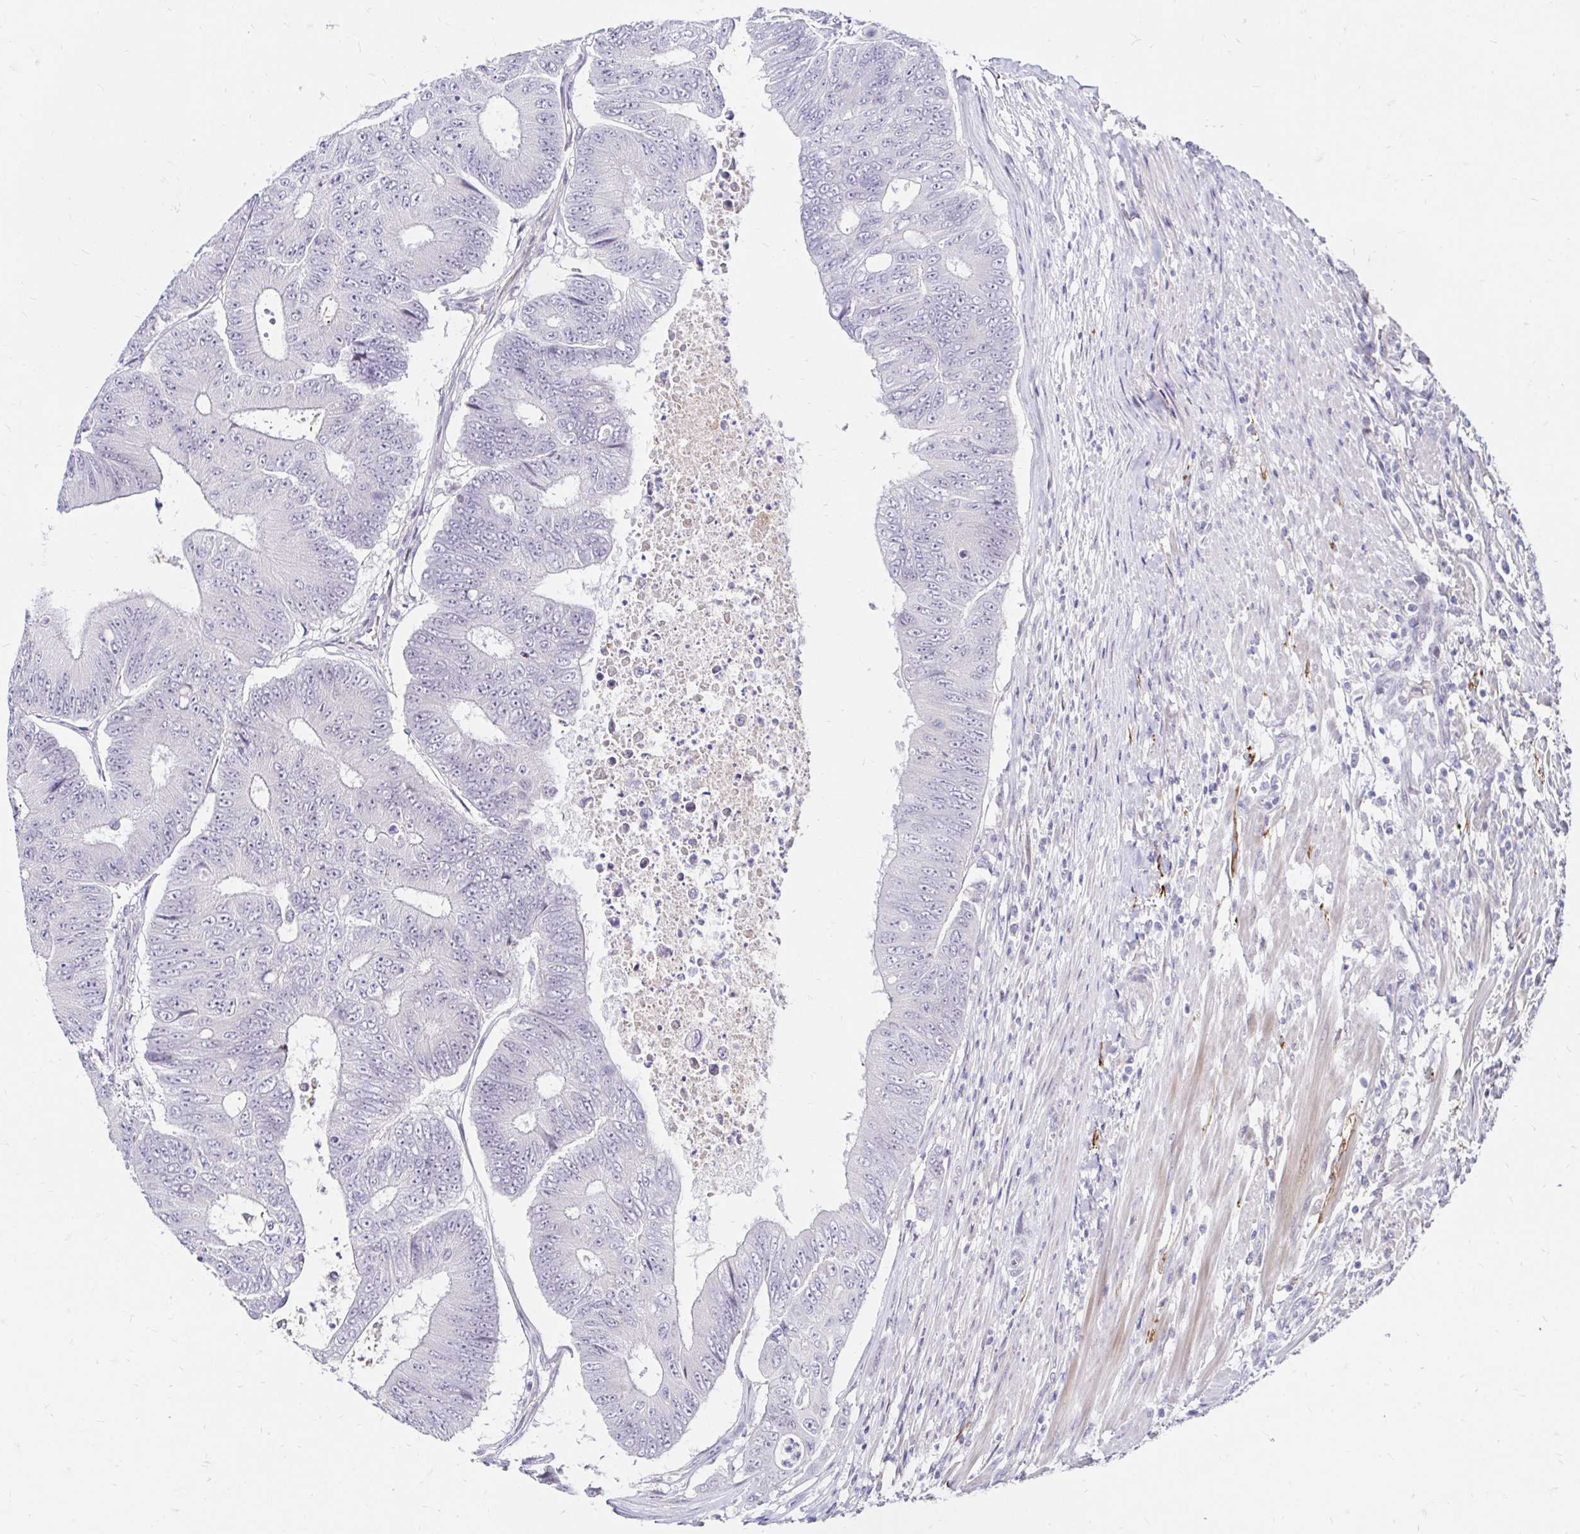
{"staining": {"intensity": "negative", "quantity": "none", "location": "none"}, "tissue": "colorectal cancer", "cell_type": "Tumor cells", "image_type": "cancer", "snomed": [{"axis": "morphology", "description": "Adenocarcinoma, NOS"}, {"axis": "topography", "description": "Colon"}], "caption": "High magnification brightfield microscopy of colorectal cancer (adenocarcinoma) stained with DAB (3,3'-diaminobenzidine) (brown) and counterstained with hematoxylin (blue): tumor cells show no significant staining. The staining was performed using DAB (3,3'-diaminobenzidine) to visualize the protein expression in brown, while the nuclei were stained in blue with hematoxylin (Magnification: 20x).", "gene": "GUCY1A1", "patient": {"sex": "female", "age": 48}}